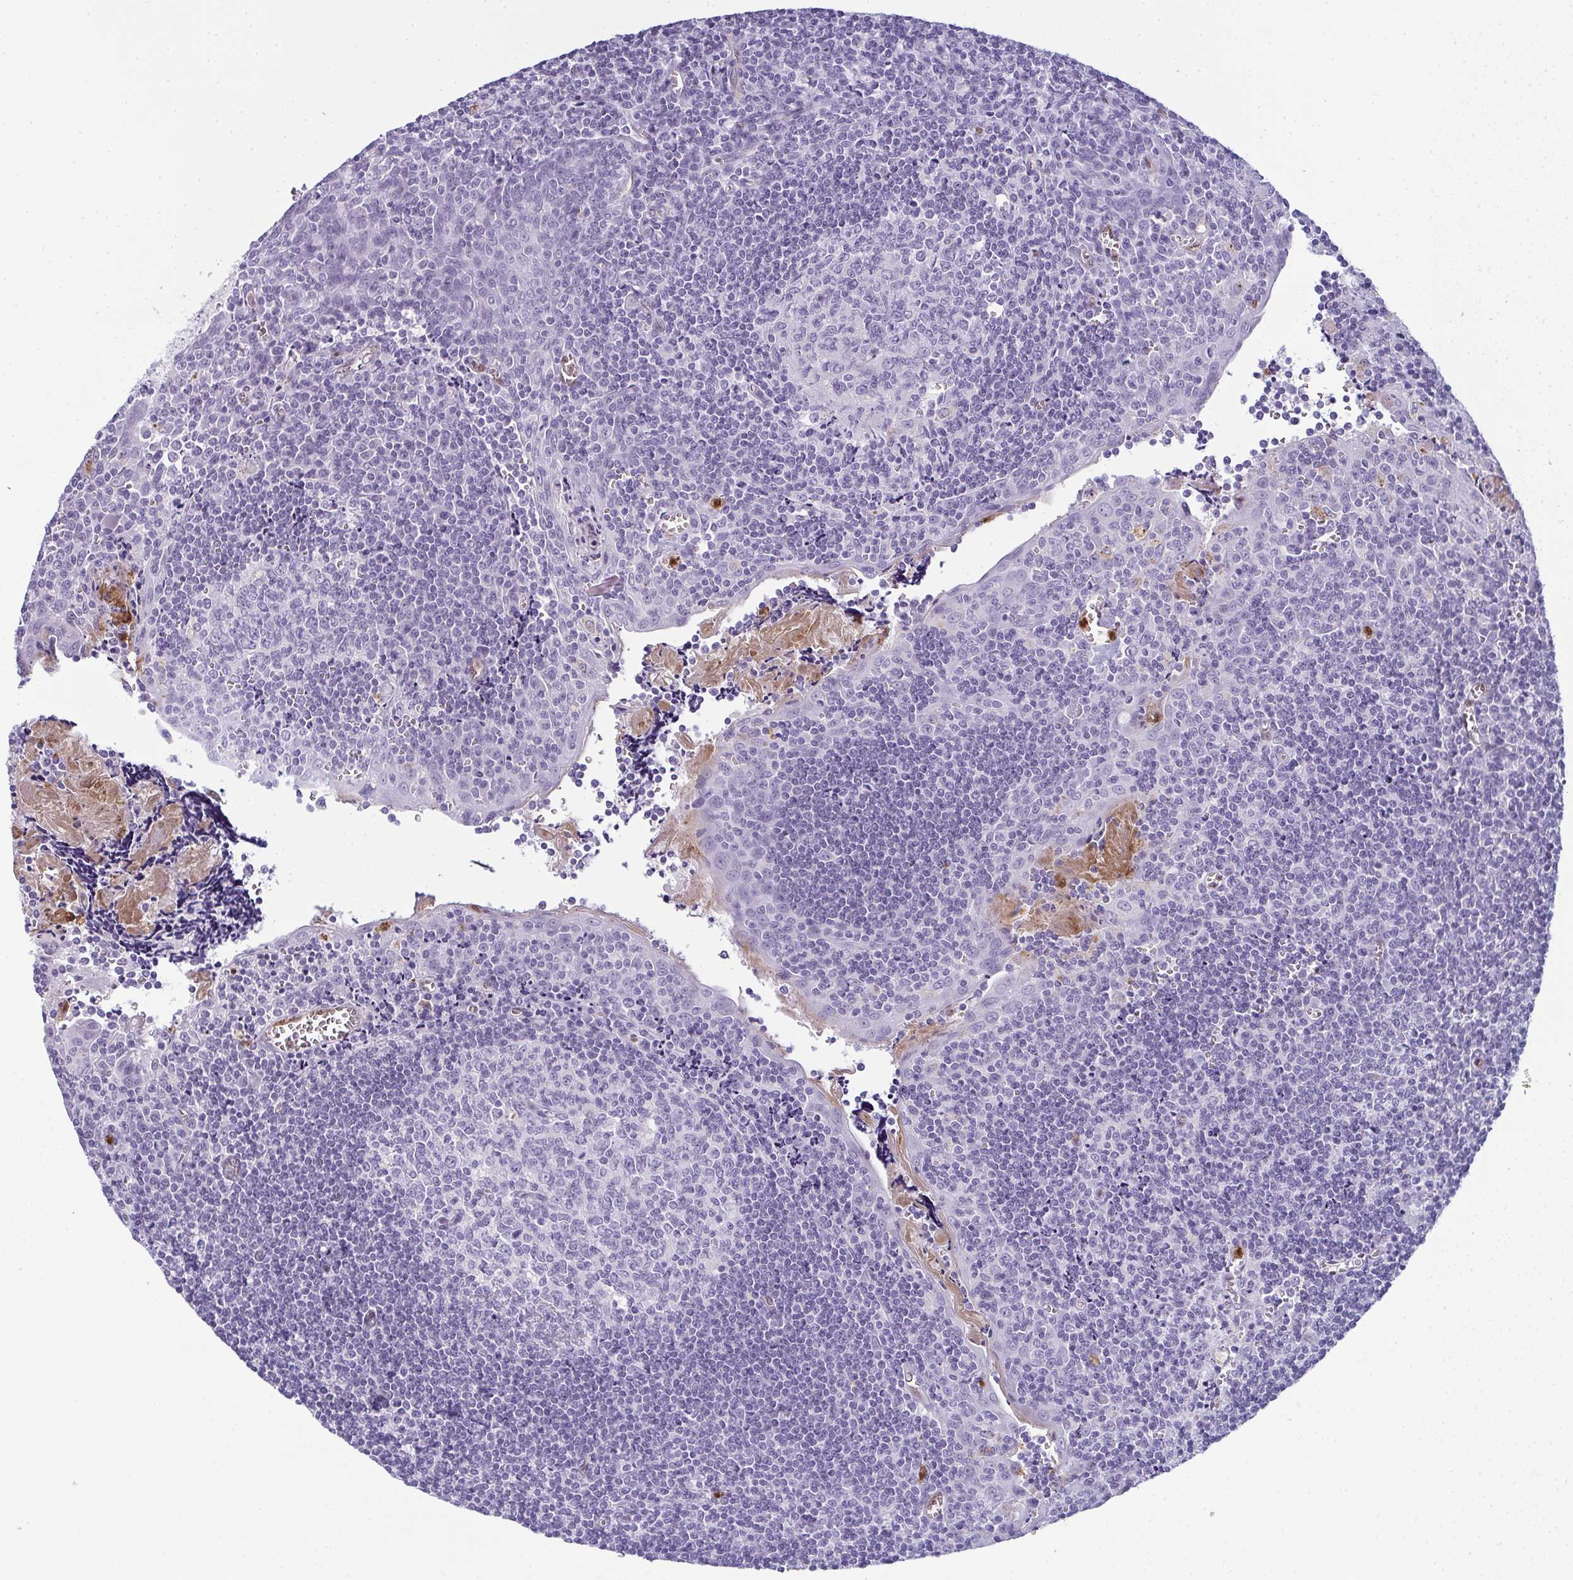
{"staining": {"intensity": "negative", "quantity": "none", "location": "none"}, "tissue": "tonsil", "cell_type": "Germinal center cells", "image_type": "normal", "snomed": [{"axis": "morphology", "description": "Normal tissue, NOS"}, {"axis": "morphology", "description": "Inflammation, NOS"}, {"axis": "topography", "description": "Tonsil"}], "caption": "Protein analysis of unremarkable tonsil demonstrates no significant expression in germinal center cells. The staining was performed using DAB to visualize the protein expression in brown, while the nuclei were stained in blue with hematoxylin (Magnification: 20x).", "gene": "CDA", "patient": {"sex": "female", "age": 31}}